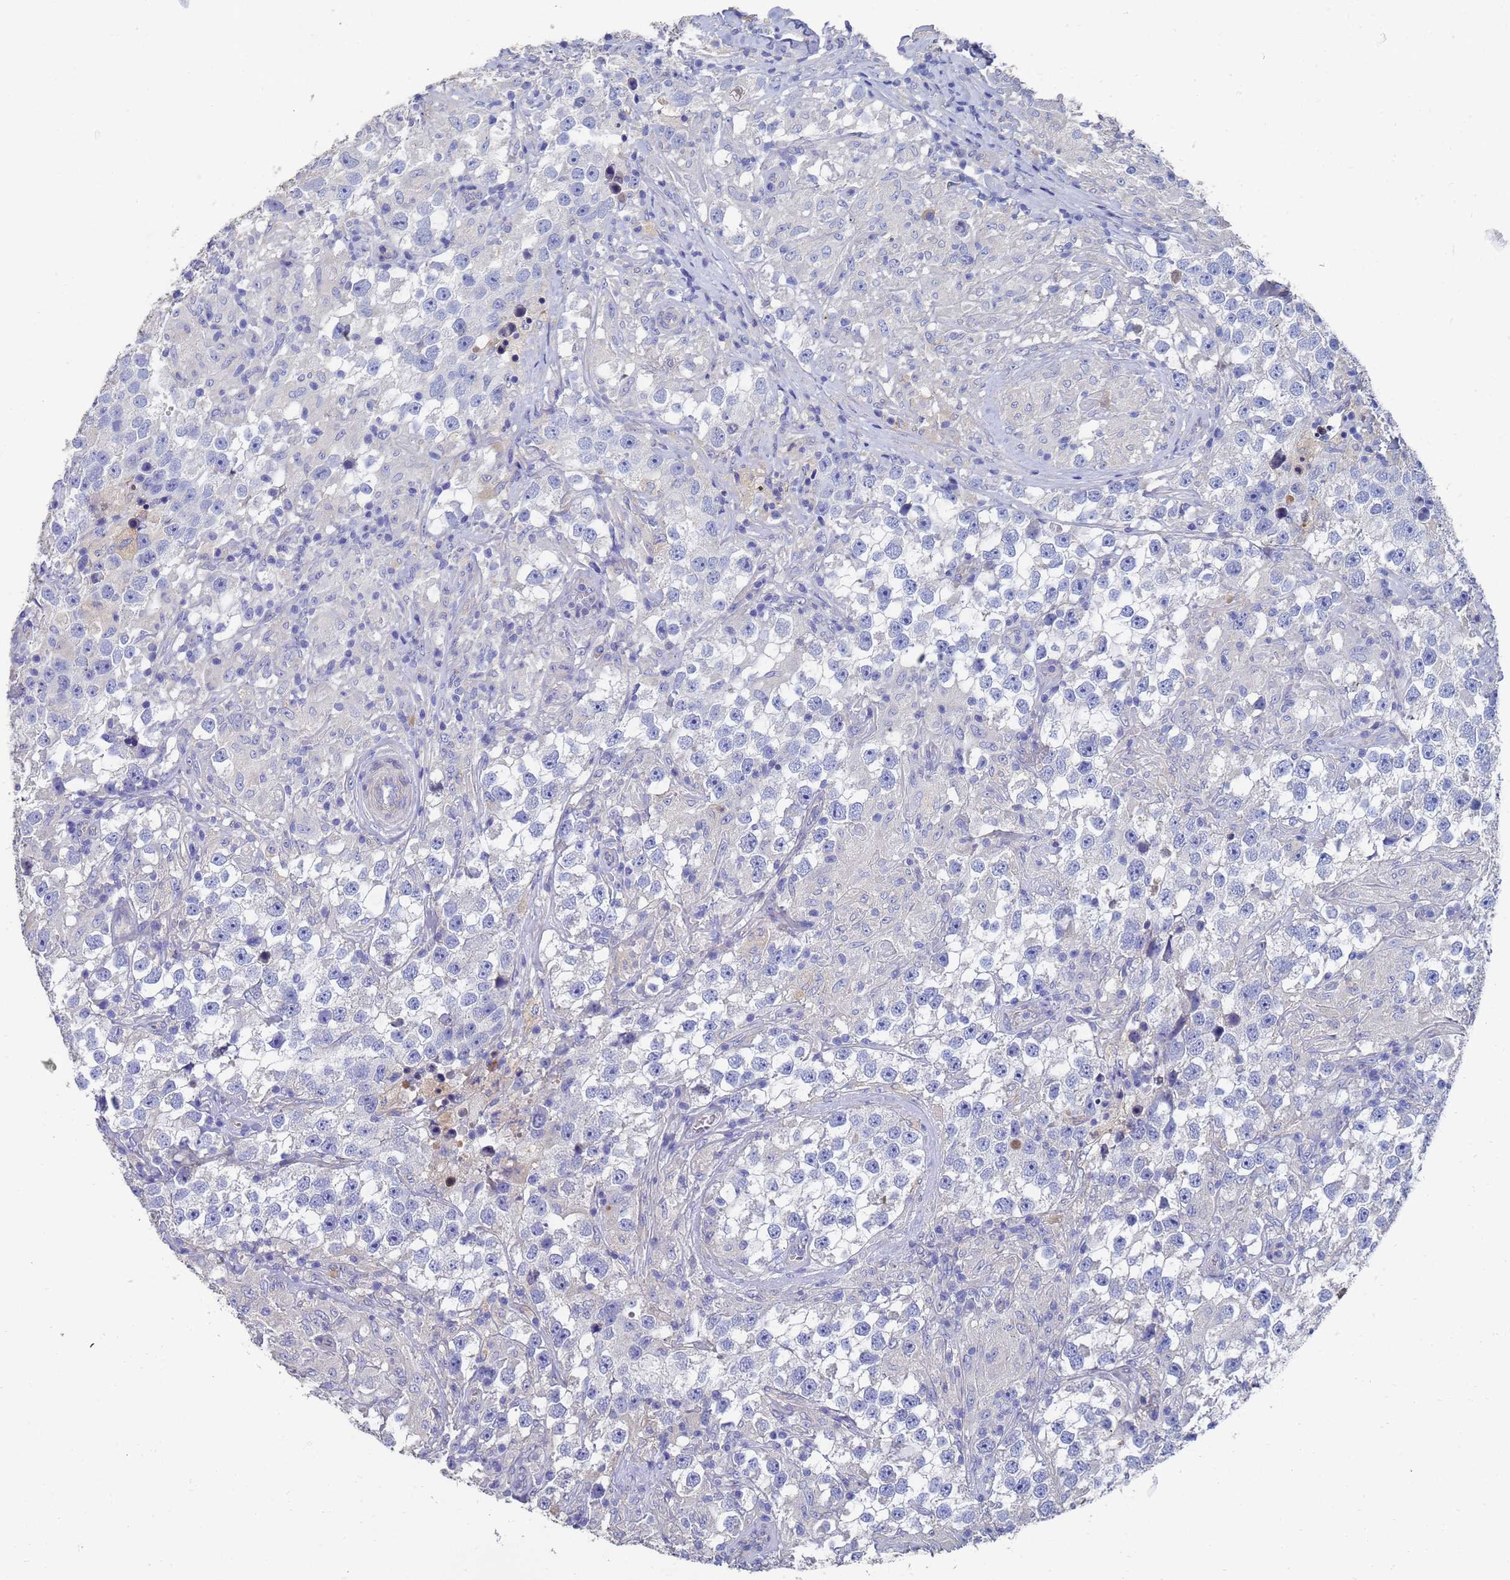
{"staining": {"intensity": "negative", "quantity": "none", "location": "none"}, "tissue": "testis cancer", "cell_type": "Tumor cells", "image_type": "cancer", "snomed": [{"axis": "morphology", "description": "Seminoma, NOS"}, {"axis": "topography", "description": "Testis"}], "caption": "Immunohistochemistry (IHC) histopathology image of human seminoma (testis) stained for a protein (brown), which reveals no expression in tumor cells. Nuclei are stained in blue.", "gene": "LBX2", "patient": {"sex": "male", "age": 46}}